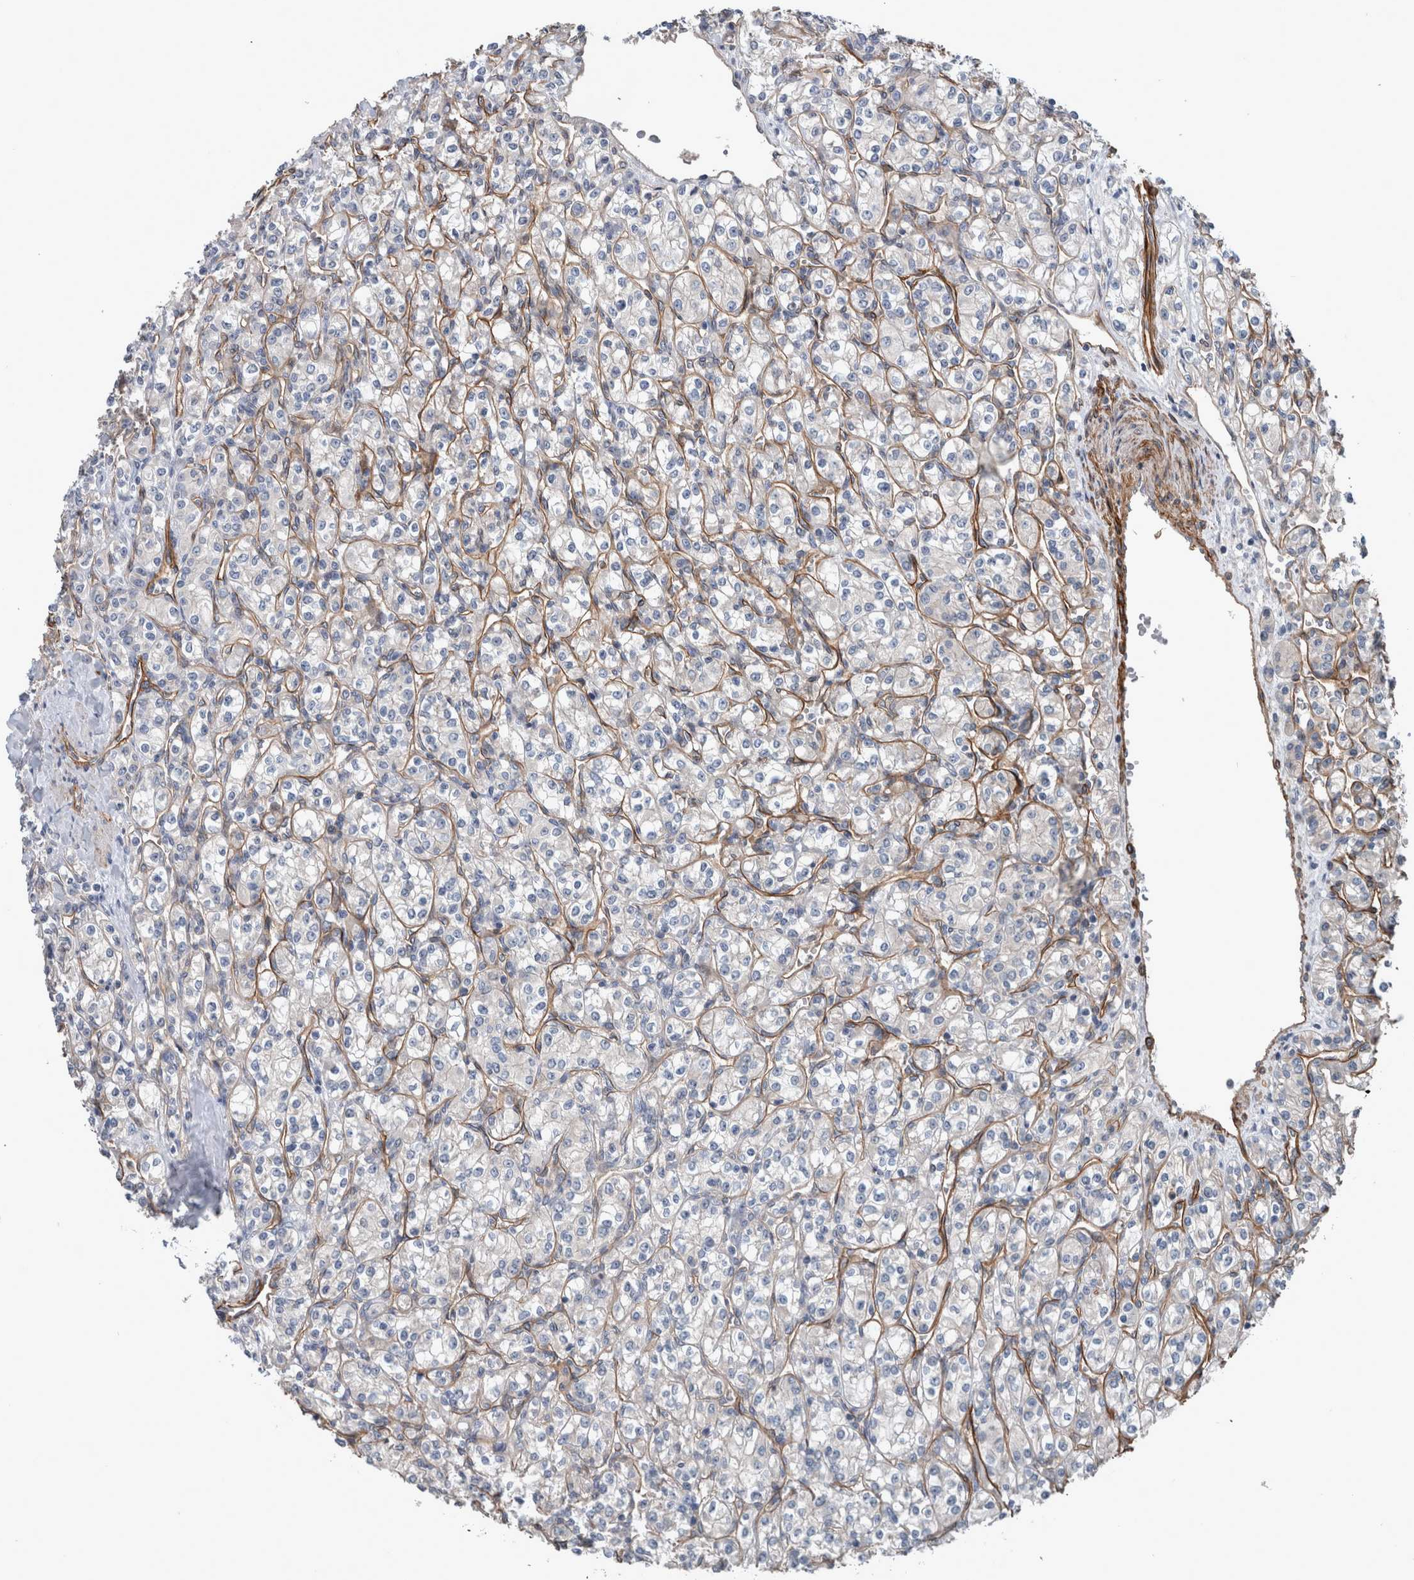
{"staining": {"intensity": "negative", "quantity": "none", "location": "none"}, "tissue": "renal cancer", "cell_type": "Tumor cells", "image_type": "cancer", "snomed": [{"axis": "morphology", "description": "Adenocarcinoma, NOS"}, {"axis": "topography", "description": "Kidney"}], "caption": "Immunohistochemistry (IHC) of renal cancer (adenocarcinoma) reveals no expression in tumor cells.", "gene": "BCAM", "patient": {"sex": "male", "age": 77}}